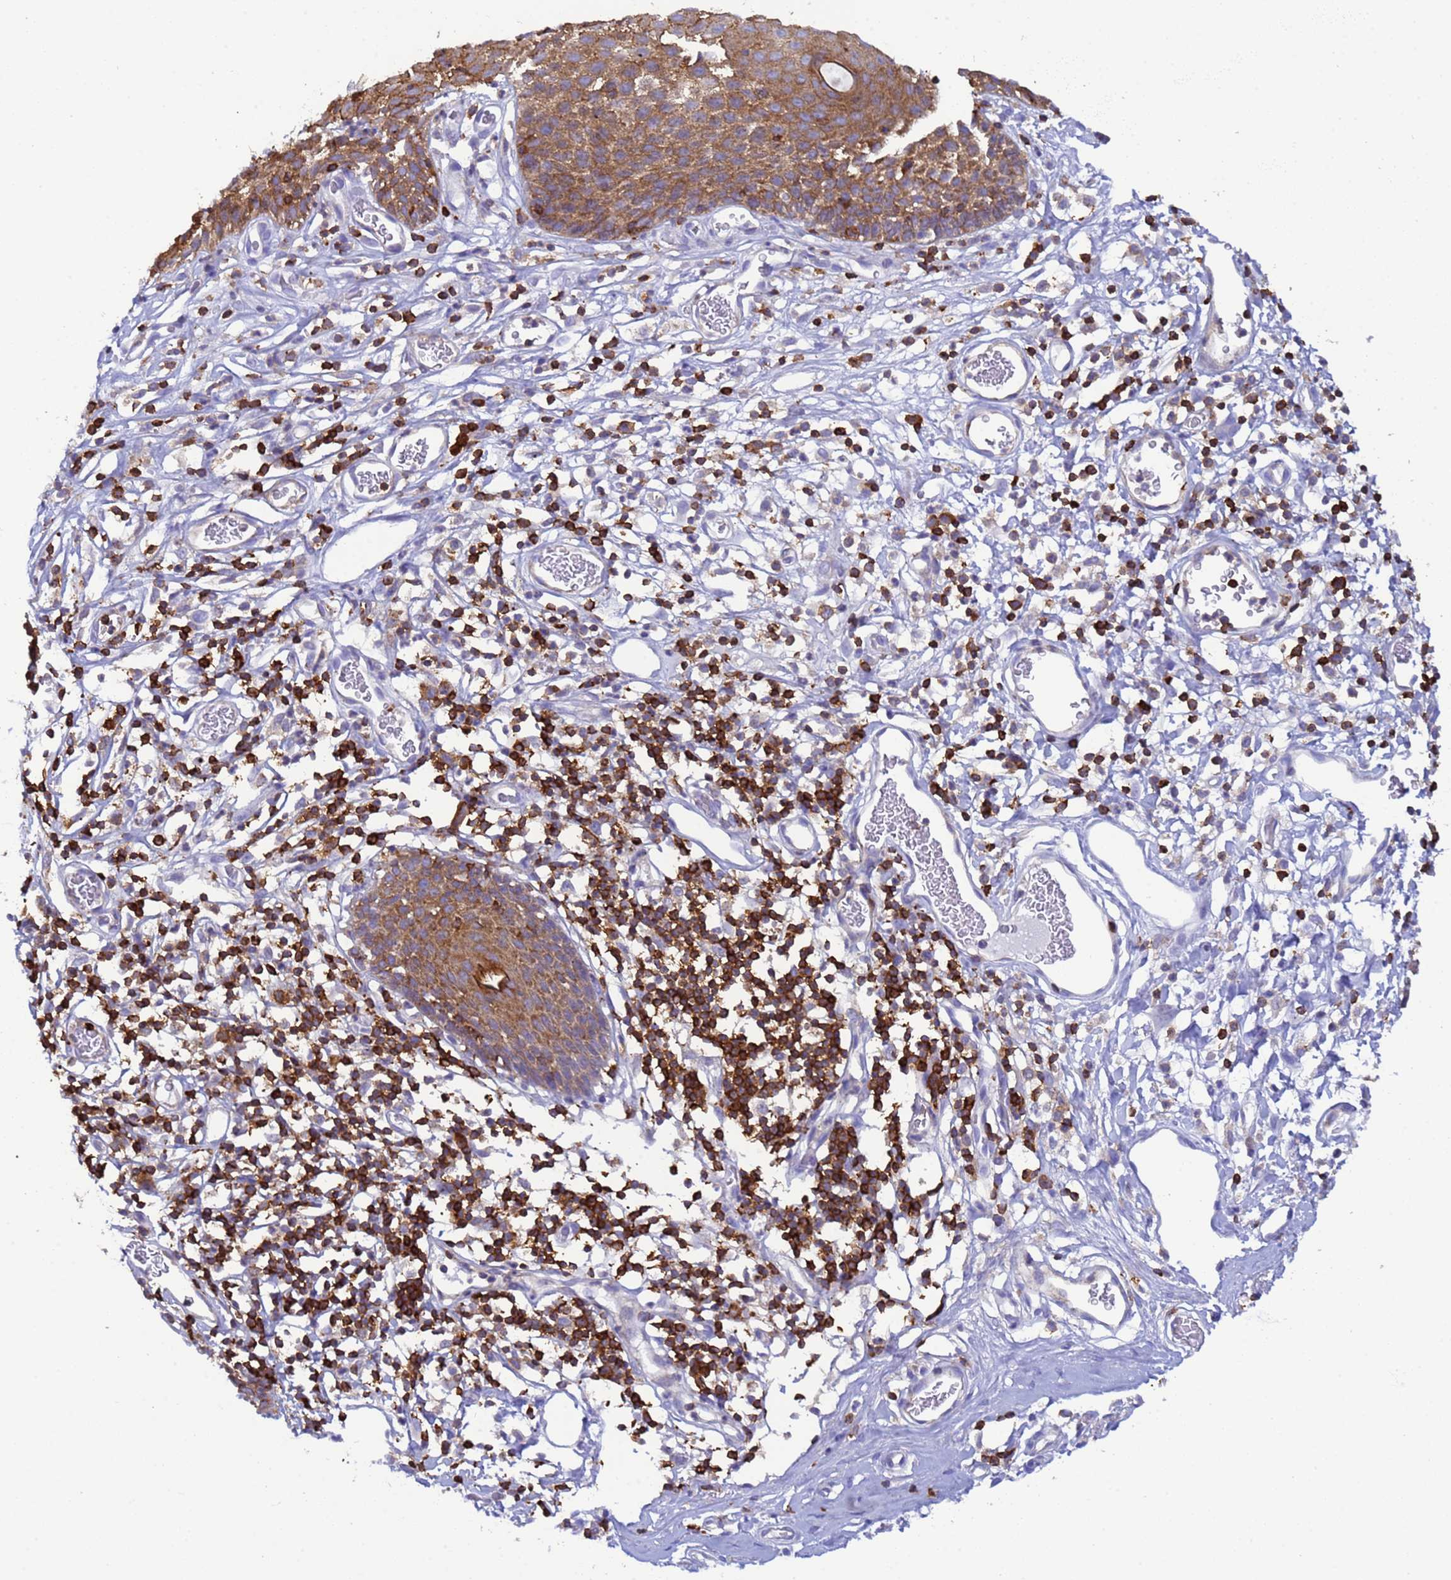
{"staining": {"intensity": "moderate", "quantity": ">75%", "location": "cytoplasmic/membranous"}, "tissue": "skin", "cell_type": "Epidermal cells", "image_type": "normal", "snomed": [{"axis": "morphology", "description": "Normal tissue, NOS"}, {"axis": "topography", "description": "Vulva"}], "caption": "Immunohistochemistry photomicrograph of benign skin: skin stained using IHC displays medium levels of moderate protein expression localized specifically in the cytoplasmic/membranous of epidermal cells, appearing as a cytoplasmic/membranous brown color.", "gene": "EZR", "patient": {"sex": "female", "age": 68}}